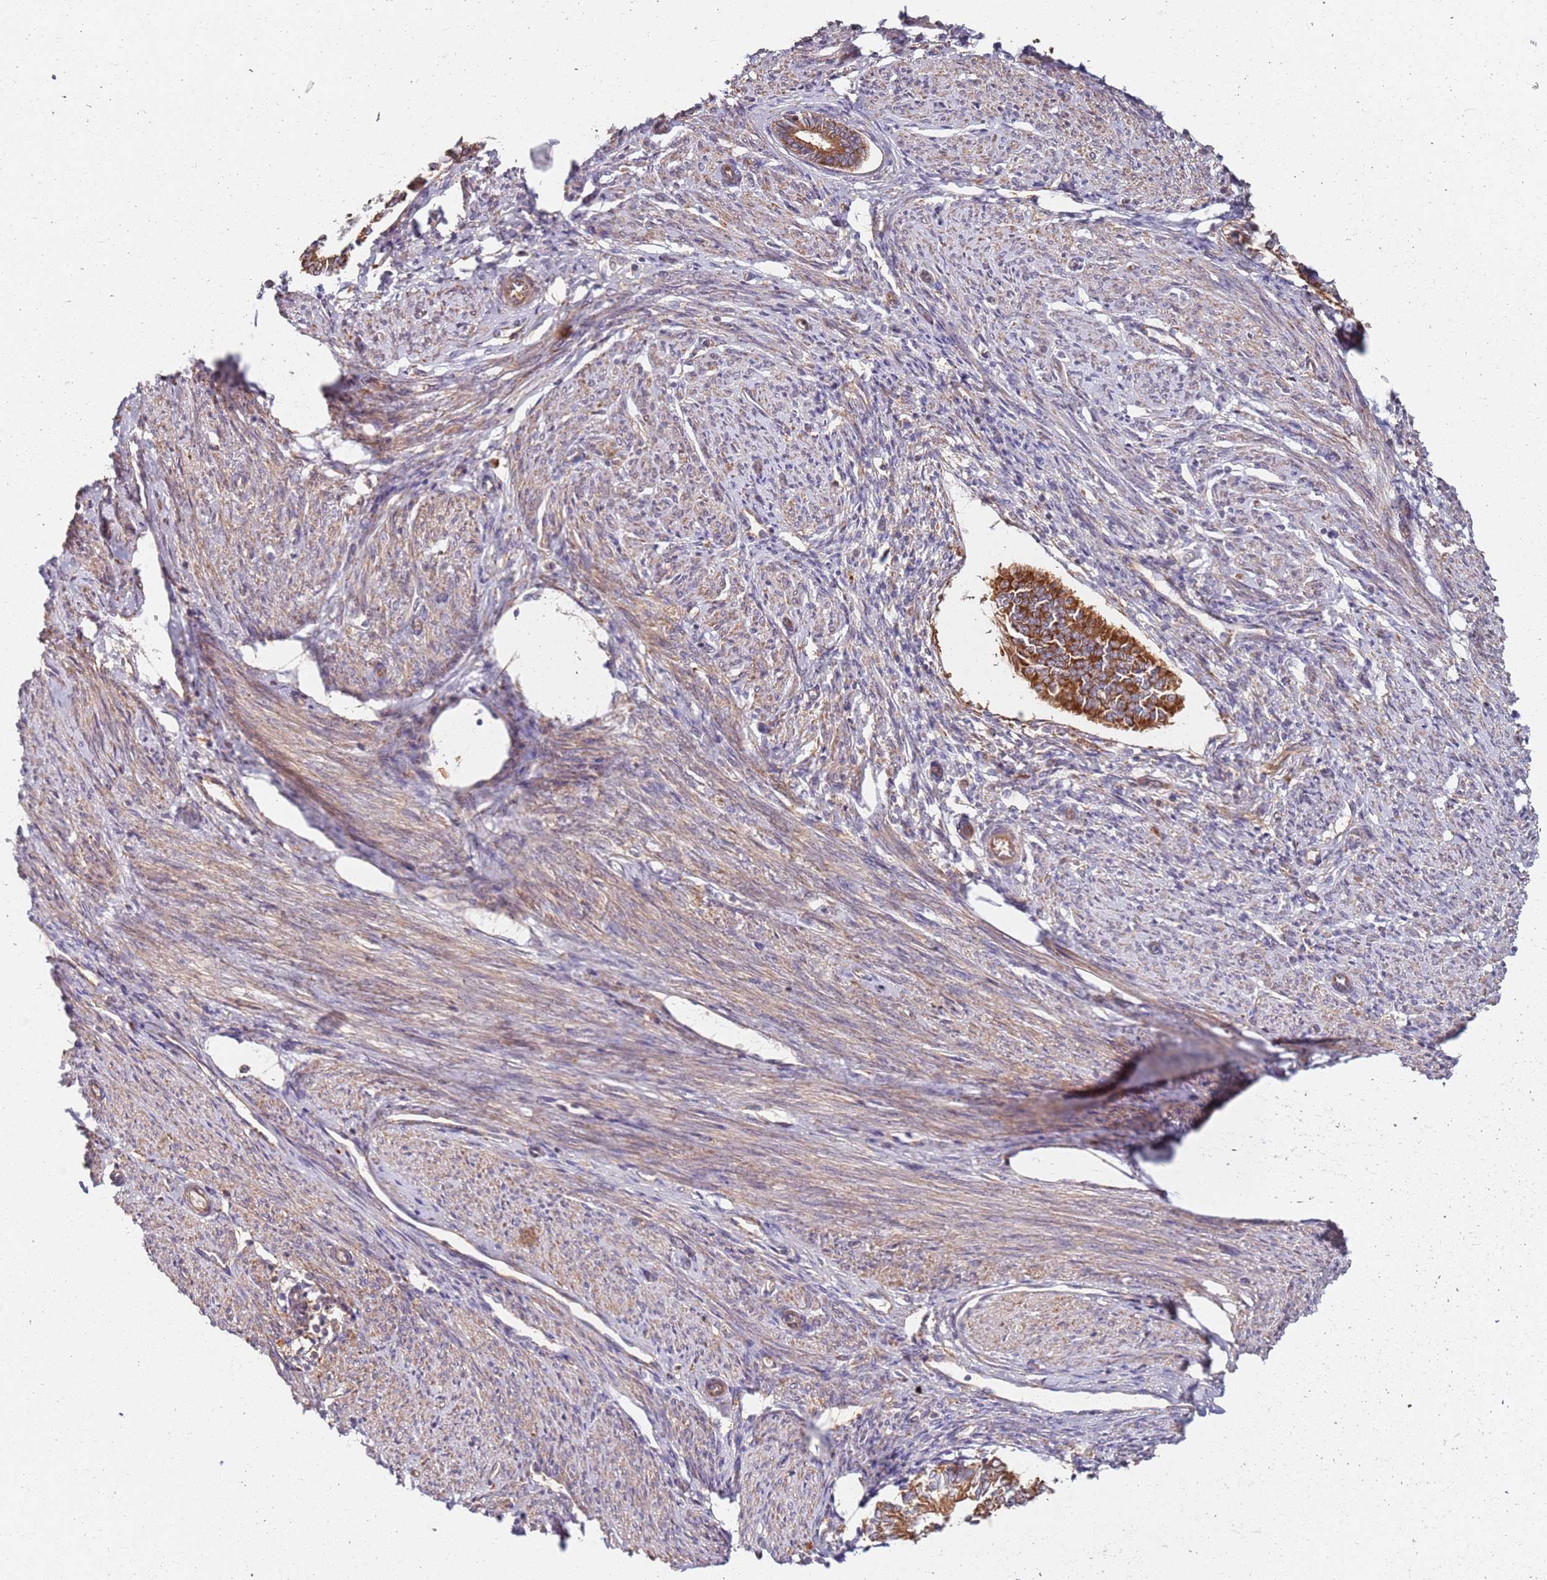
{"staining": {"intensity": "strong", "quantity": ">75%", "location": "cytoplasmic/membranous"}, "tissue": "endometrial cancer", "cell_type": "Tumor cells", "image_type": "cancer", "snomed": [{"axis": "morphology", "description": "Adenocarcinoma, NOS"}, {"axis": "topography", "description": "Endometrium"}], "caption": "Brown immunohistochemical staining in endometrial cancer (adenocarcinoma) shows strong cytoplasmic/membranous expression in approximately >75% of tumor cells.", "gene": "RPS3A", "patient": {"sex": "female", "age": 58}}